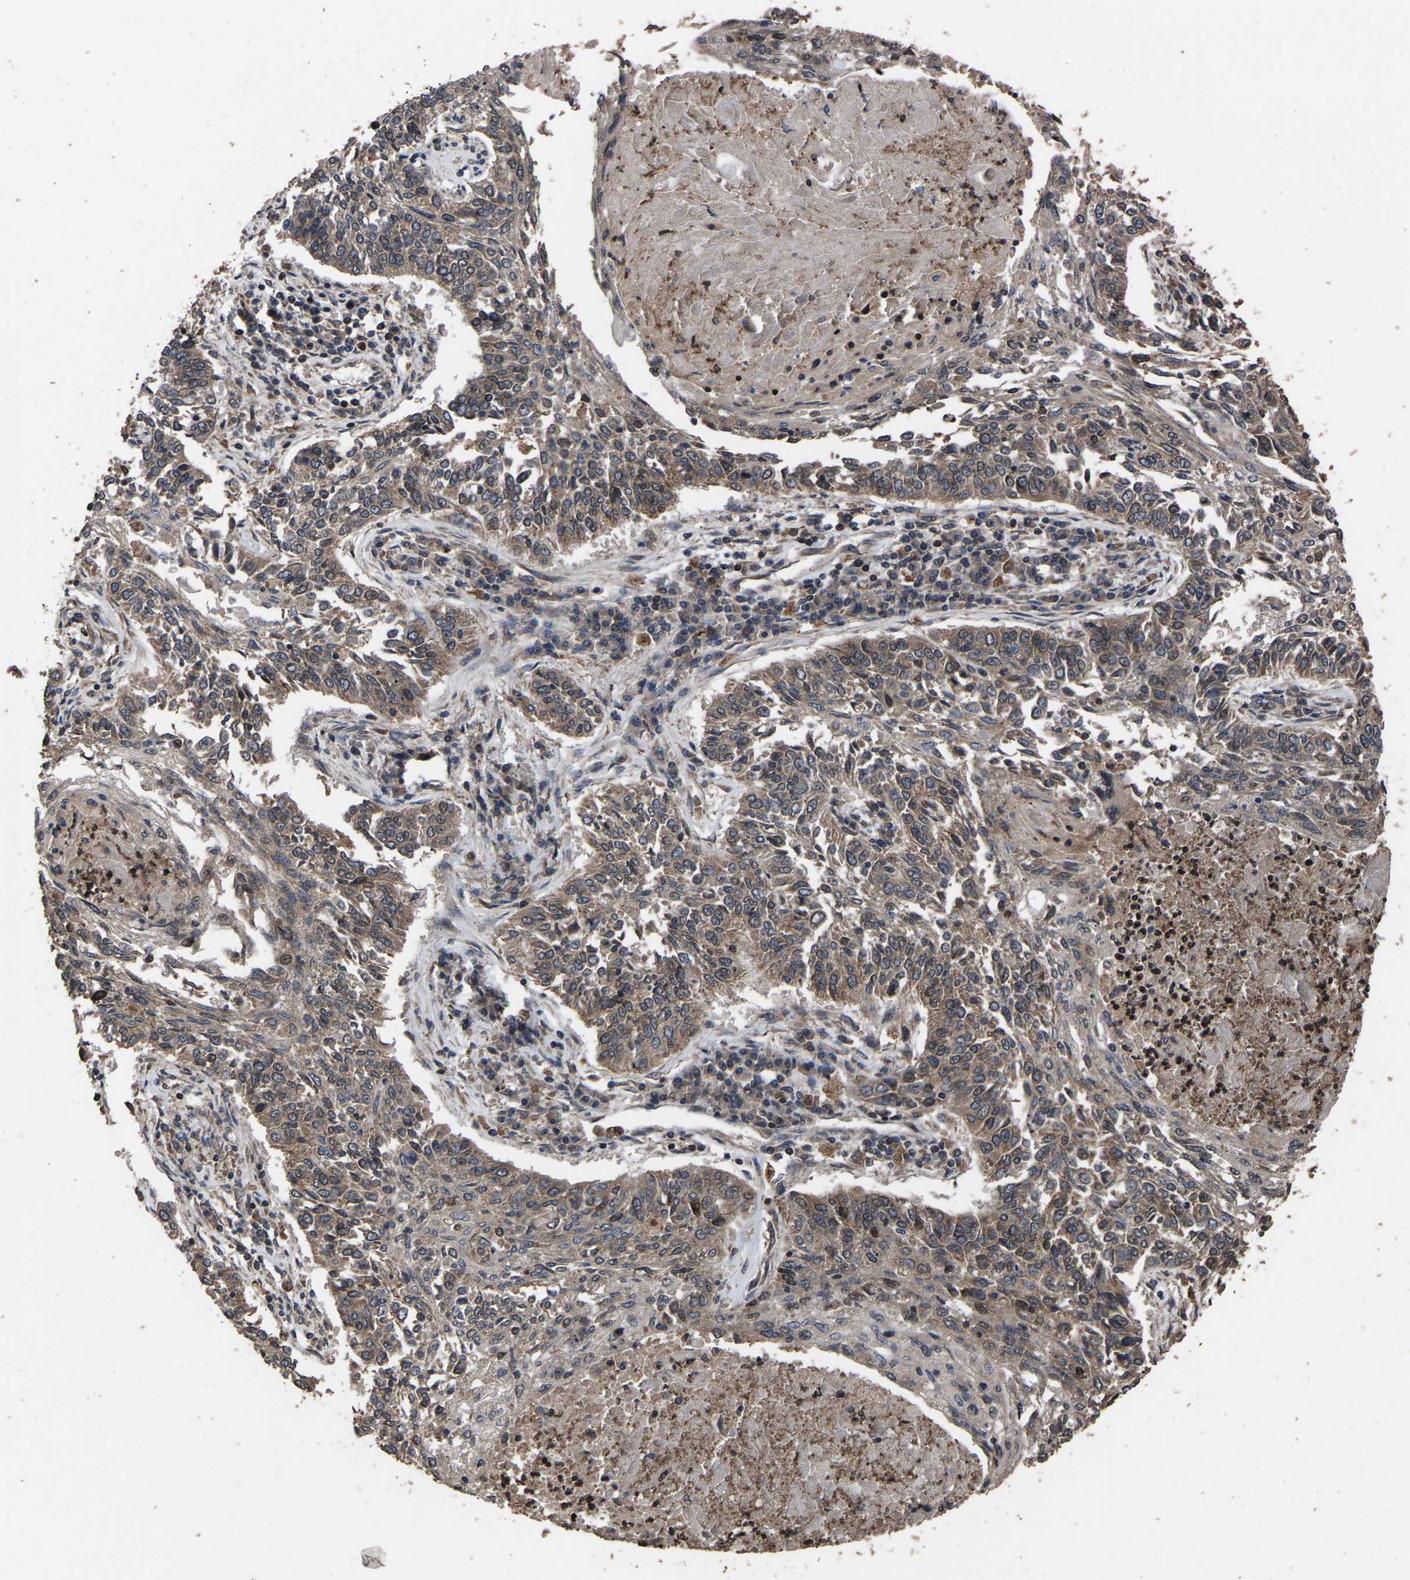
{"staining": {"intensity": "weak", "quantity": ">75%", "location": "cytoplasmic/membranous"}, "tissue": "lung cancer", "cell_type": "Tumor cells", "image_type": "cancer", "snomed": [{"axis": "morphology", "description": "Normal tissue, NOS"}, {"axis": "morphology", "description": "Squamous cell carcinoma, NOS"}, {"axis": "topography", "description": "Cartilage tissue"}, {"axis": "topography", "description": "Bronchus"}, {"axis": "topography", "description": "Lung"}], "caption": "Tumor cells show low levels of weak cytoplasmic/membranous positivity in about >75% of cells in human lung squamous cell carcinoma.", "gene": "HAUS6", "patient": {"sex": "female", "age": 49}}